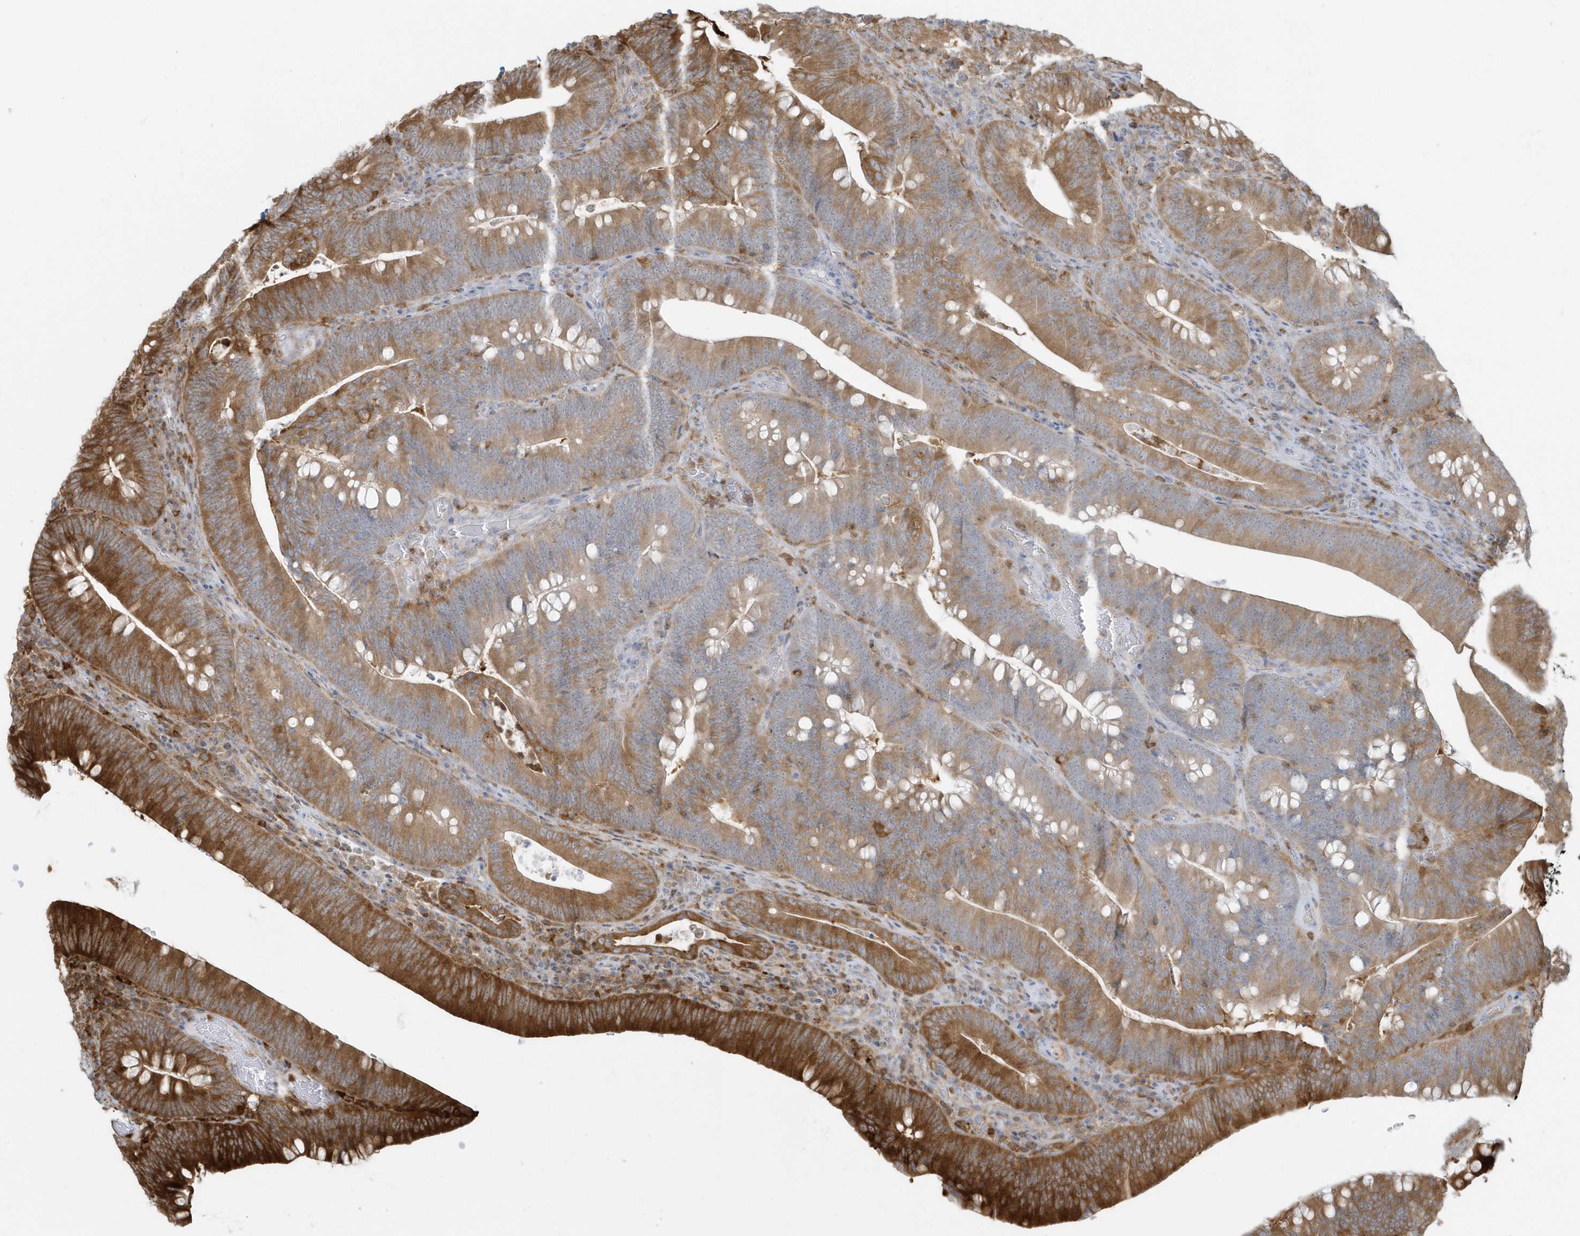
{"staining": {"intensity": "strong", "quantity": "25%-75%", "location": "cytoplasmic/membranous"}, "tissue": "colorectal cancer", "cell_type": "Tumor cells", "image_type": "cancer", "snomed": [{"axis": "morphology", "description": "Normal tissue, NOS"}, {"axis": "topography", "description": "Colon"}], "caption": "Colorectal cancer stained for a protein demonstrates strong cytoplasmic/membranous positivity in tumor cells.", "gene": "CLCN6", "patient": {"sex": "female", "age": 82}}